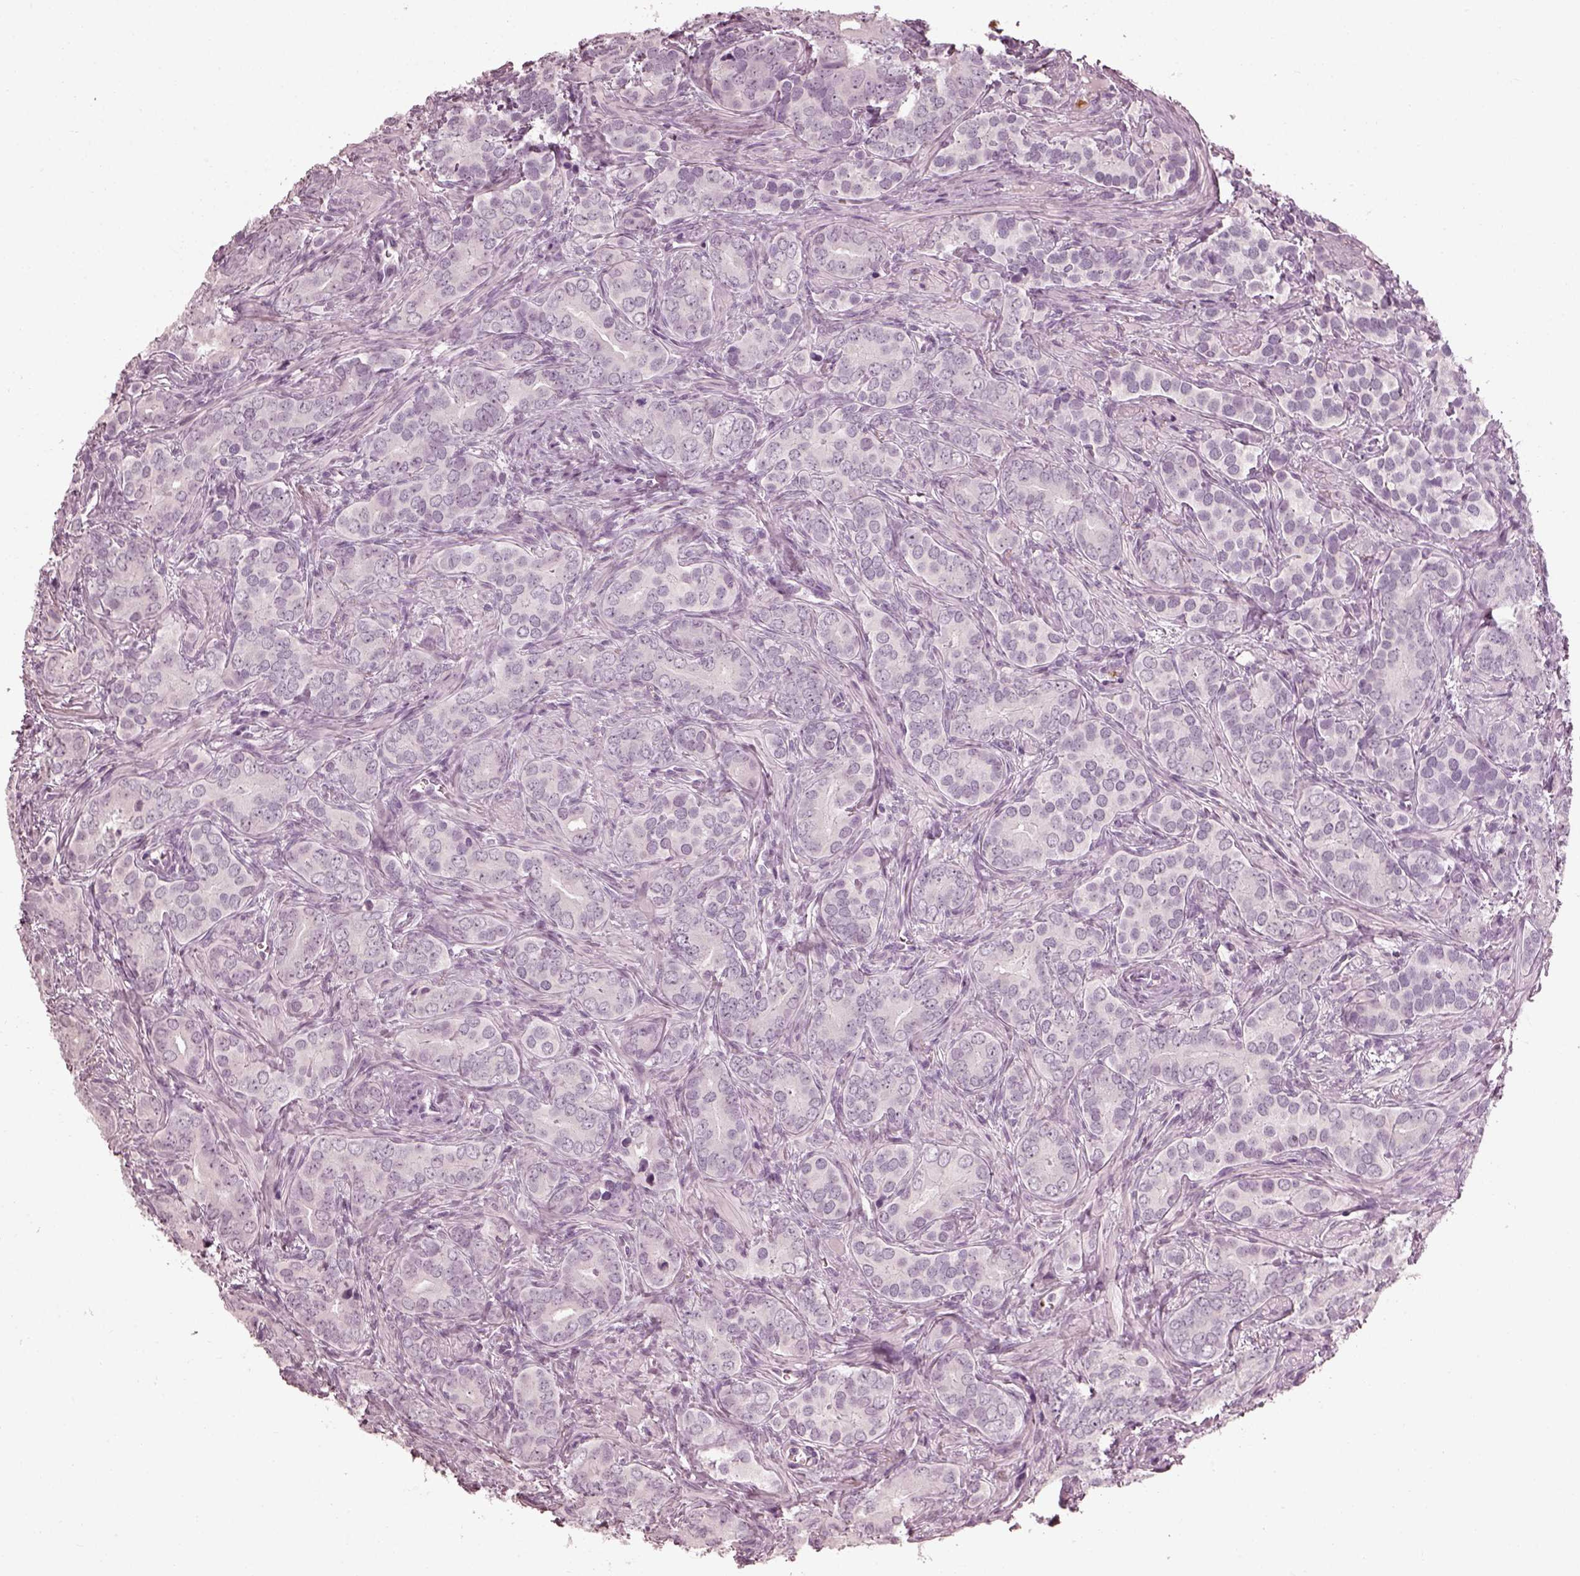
{"staining": {"intensity": "negative", "quantity": "none", "location": "none"}, "tissue": "prostate cancer", "cell_type": "Tumor cells", "image_type": "cancer", "snomed": [{"axis": "morphology", "description": "Adenocarcinoma, High grade"}, {"axis": "topography", "description": "Prostate"}], "caption": "Human prostate adenocarcinoma (high-grade) stained for a protein using immunohistochemistry demonstrates no staining in tumor cells.", "gene": "FUT4", "patient": {"sex": "male", "age": 84}}